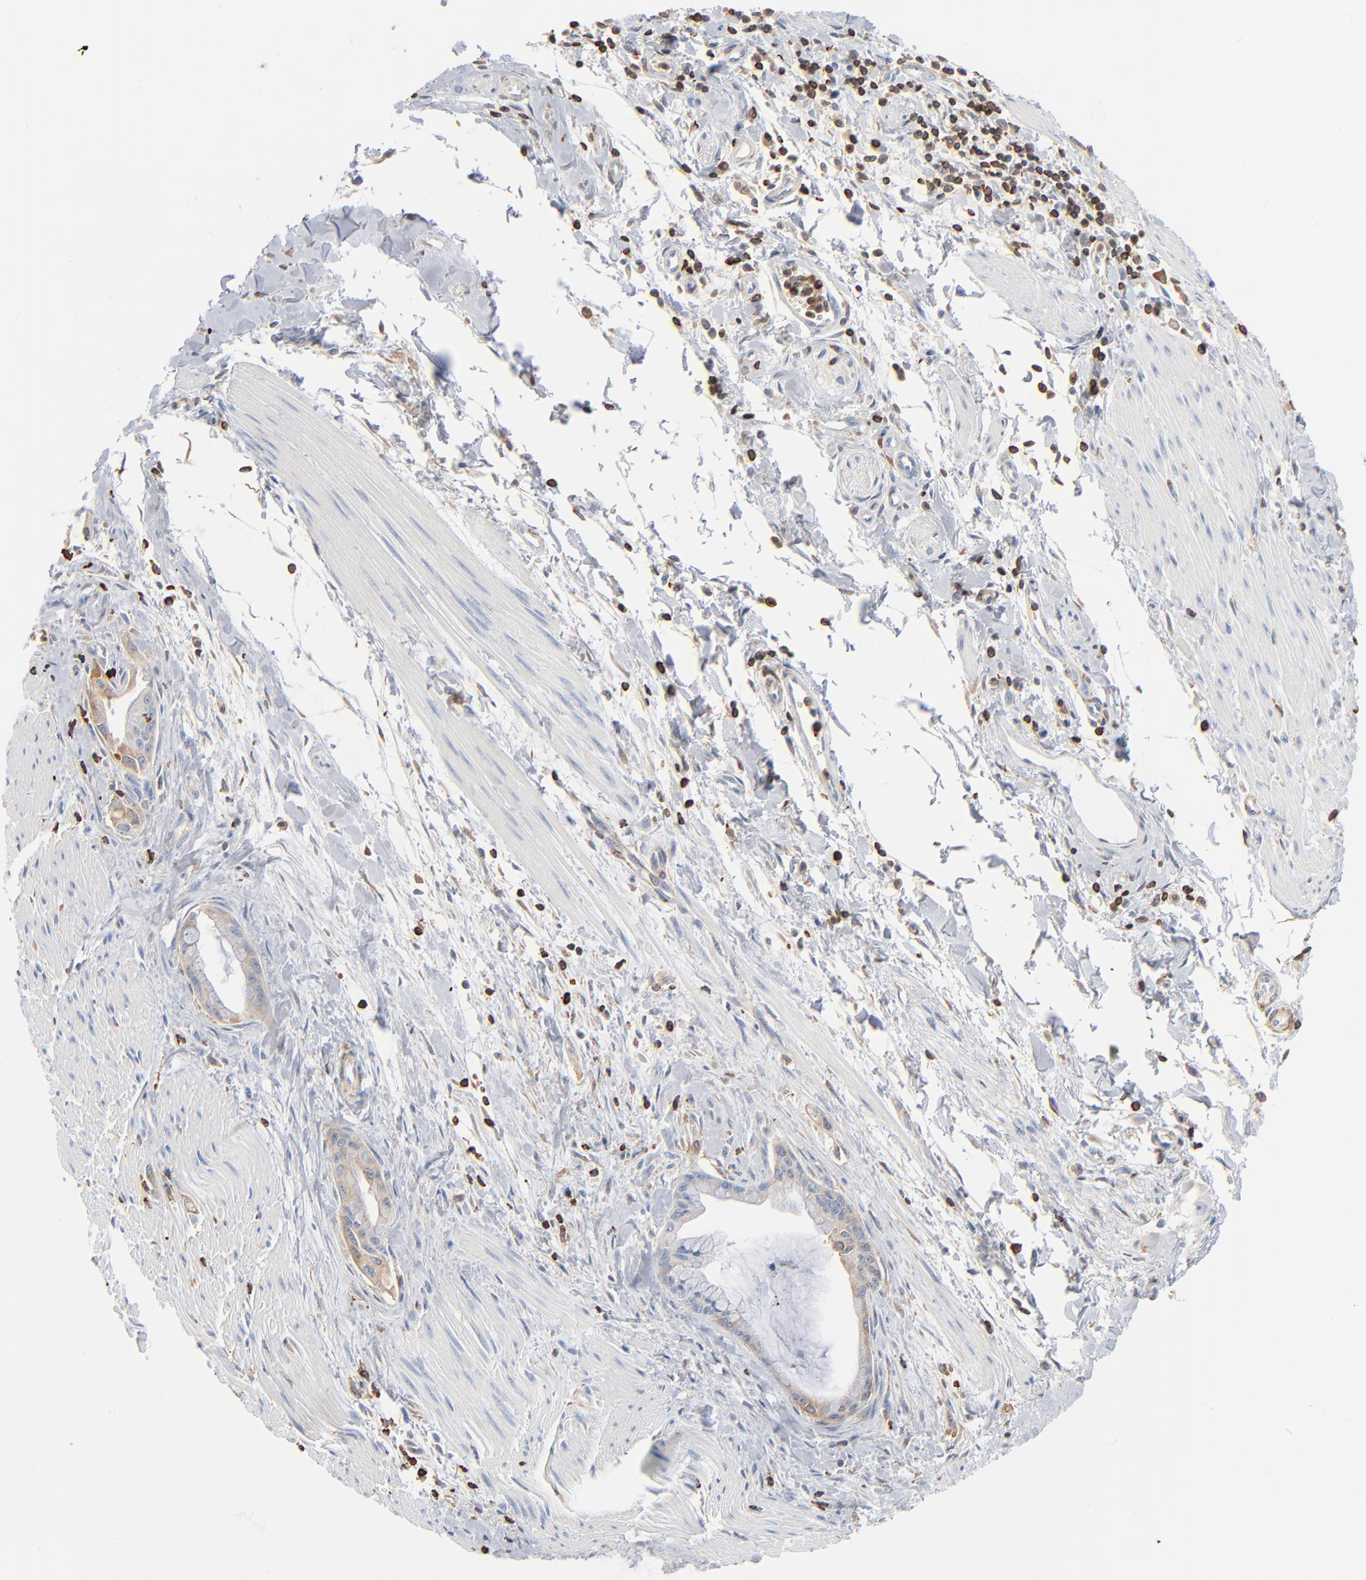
{"staining": {"intensity": "negative", "quantity": "none", "location": "none"}, "tissue": "pancreatic cancer", "cell_type": "Tumor cells", "image_type": "cancer", "snomed": [{"axis": "morphology", "description": "Adenocarcinoma, NOS"}, {"axis": "topography", "description": "Pancreas"}], "caption": "This histopathology image is of adenocarcinoma (pancreatic) stained with immunohistochemistry (IHC) to label a protein in brown with the nuclei are counter-stained blue. There is no staining in tumor cells. The staining is performed using DAB brown chromogen with nuclei counter-stained in using hematoxylin.", "gene": "SH3KBP1", "patient": {"sex": "male", "age": 59}}